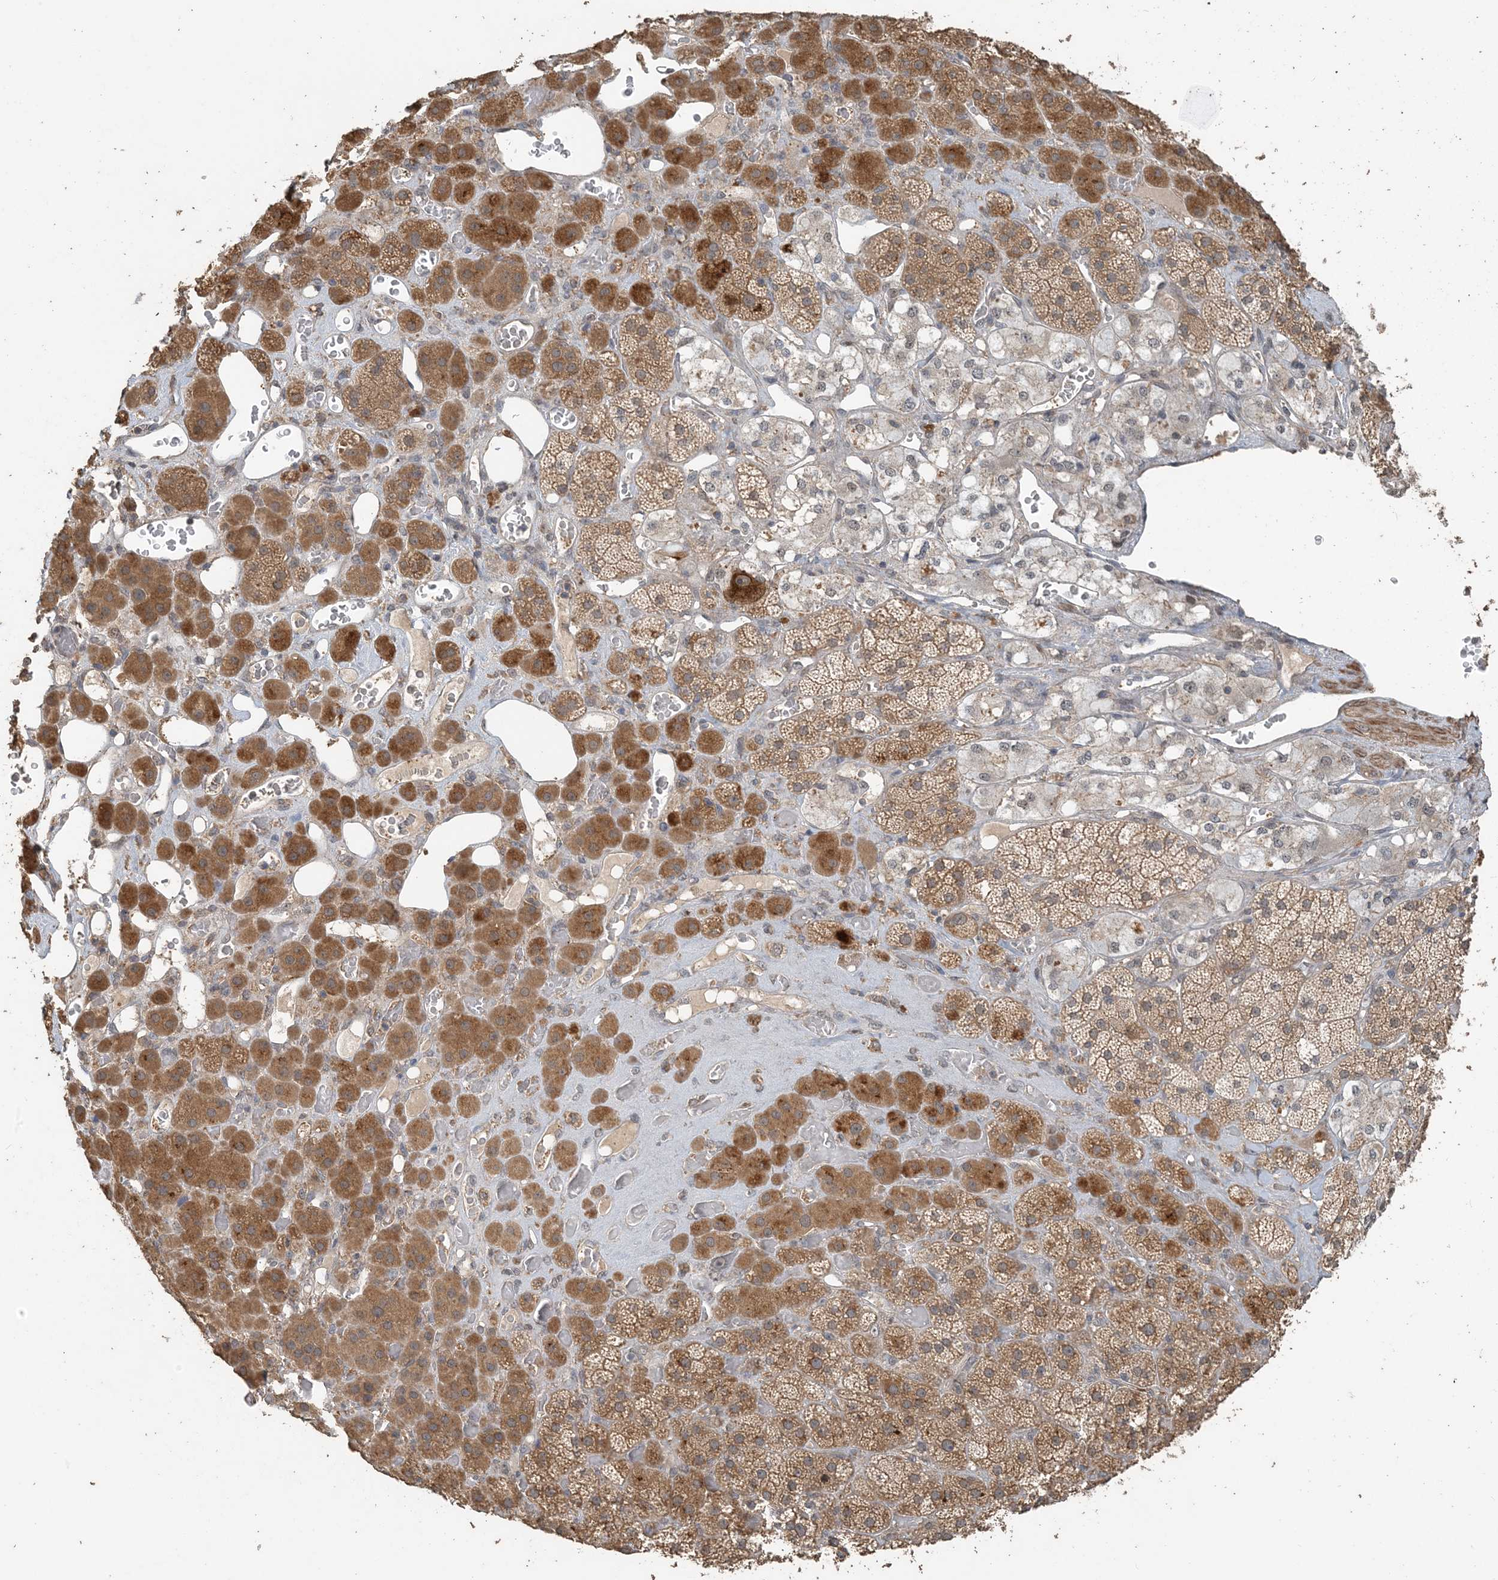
{"staining": {"intensity": "strong", "quantity": ">75%", "location": "cytoplasmic/membranous"}, "tissue": "adrenal gland", "cell_type": "Glandular cells", "image_type": "normal", "snomed": [{"axis": "morphology", "description": "Normal tissue, NOS"}, {"axis": "topography", "description": "Adrenal gland"}], "caption": "Adrenal gland stained for a protein shows strong cytoplasmic/membranous positivity in glandular cells. (DAB (3,3'-diaminobenzidine) = brown stain, brightfield microscopy at high magnification).", "gene": "ZC3H12A", "patient": {"sex": "male", "age": 57}}